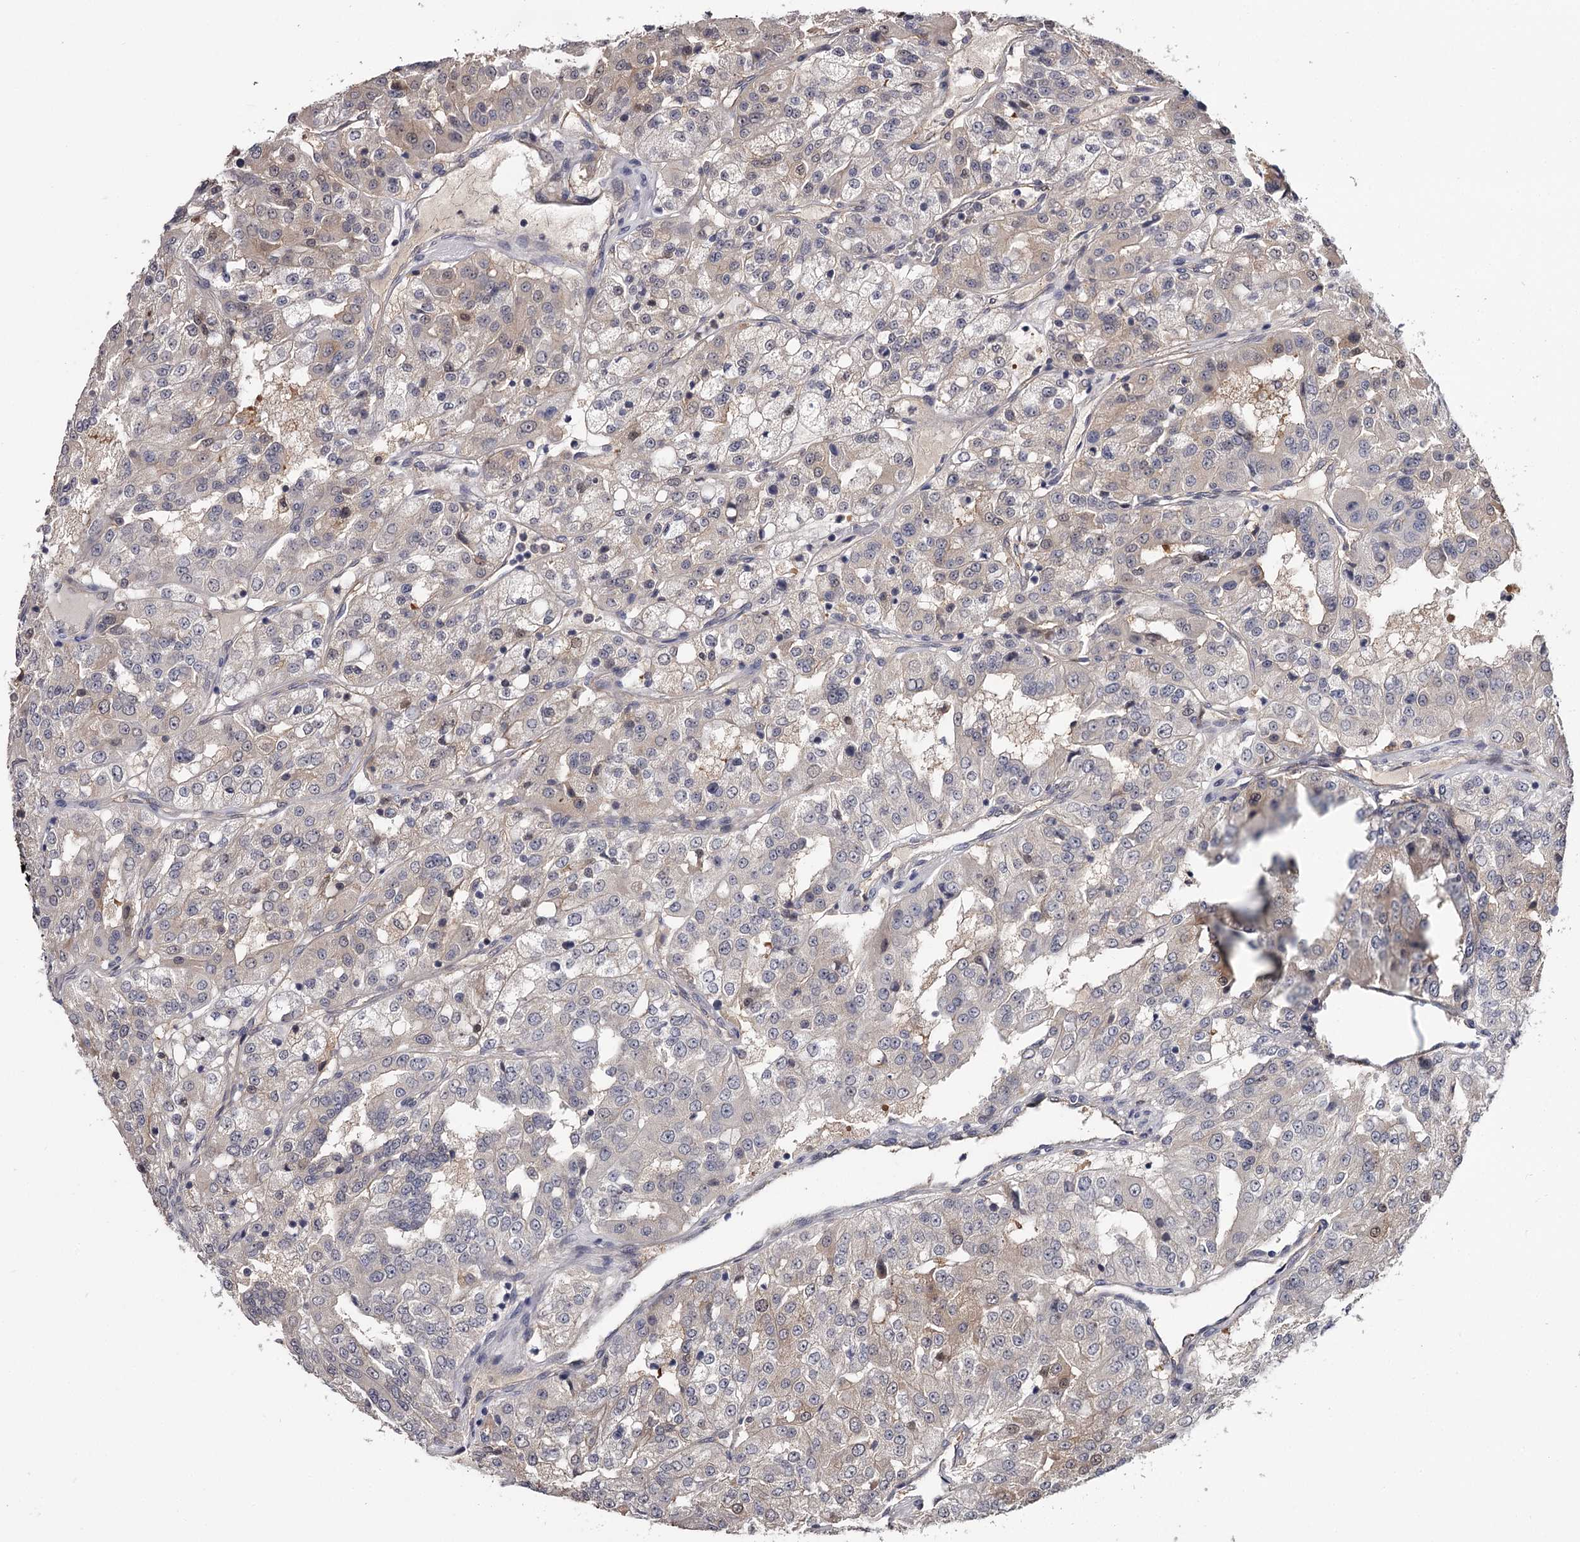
{"staining": {"intensity": "weak", "quantity": "25%-75%", "location": "cytoplasmic/membranous,nuclear"}, "tissue": "renal cancer", "cell_type": "Tumor cells", "image_type": "cancer", "snomed": [{"axis": "morphology", "description": "Adenocarcinoma, NOS"}, {"axis": "topography", "description": "Kidney"}], "caption": "Weak cytoplasmic/membranous and nuclear expression is seen in approximately 25%-75% of tumor cells in adenocarcinoma (renal). The staining was performed using DAB (3,3'-diaminobenzidine) to visualize the protein expression in brown, while the nuclei were stained in blue with hematoxylin (Magnification: 20x).", "gene": "GSTO1", "patient": {"sex": "female", "age": 63}}